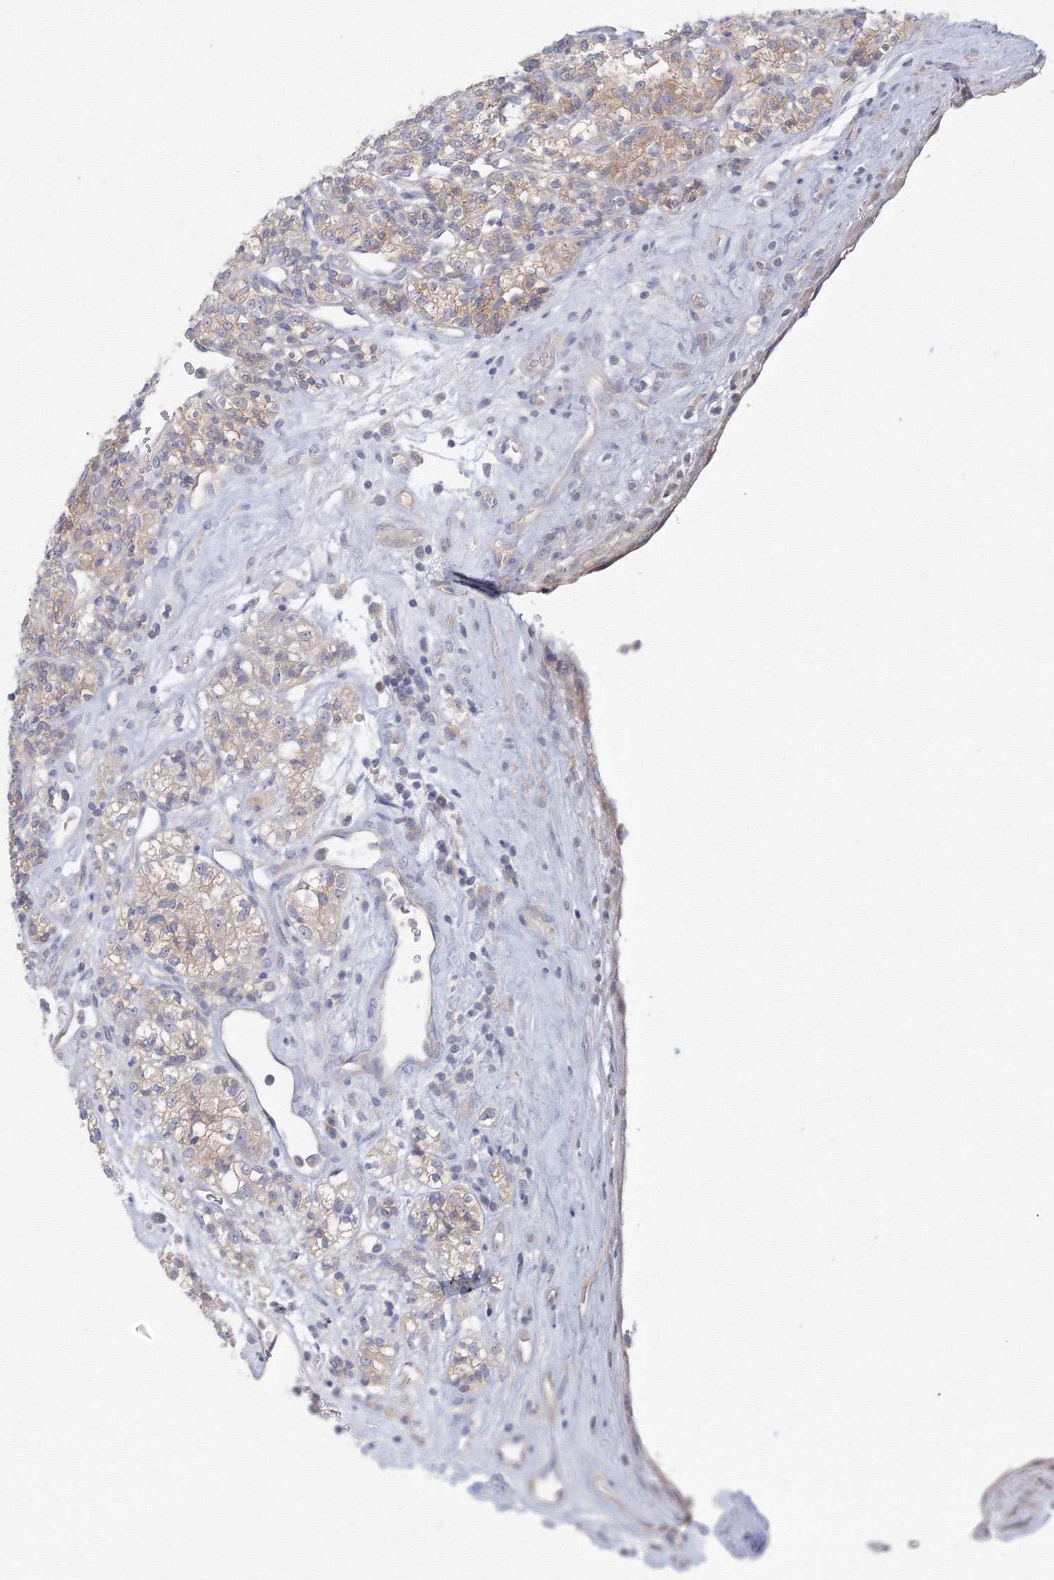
{"staining": {"intensity": "weak", "quantity": "<25%", "location": "cytoplasmic/membranous"}, "tissue": "renal cancer", "cell_type": "Tumor cells", "image_type": "cancer", "snomed": [{"axis": "morphology", "description": "Adenocarcinoma, NOS"}, {"axis": "topography", "description": "Kidney"}], "caption": "The immunohistochemistry (IHC) photomicrograph has no significant expression in tumor cells of renal adenocarcinoma tissue. Nuclei are stained in blue.", "gene": "TACC2", "patient": {"sex": "male", "age": 77}}